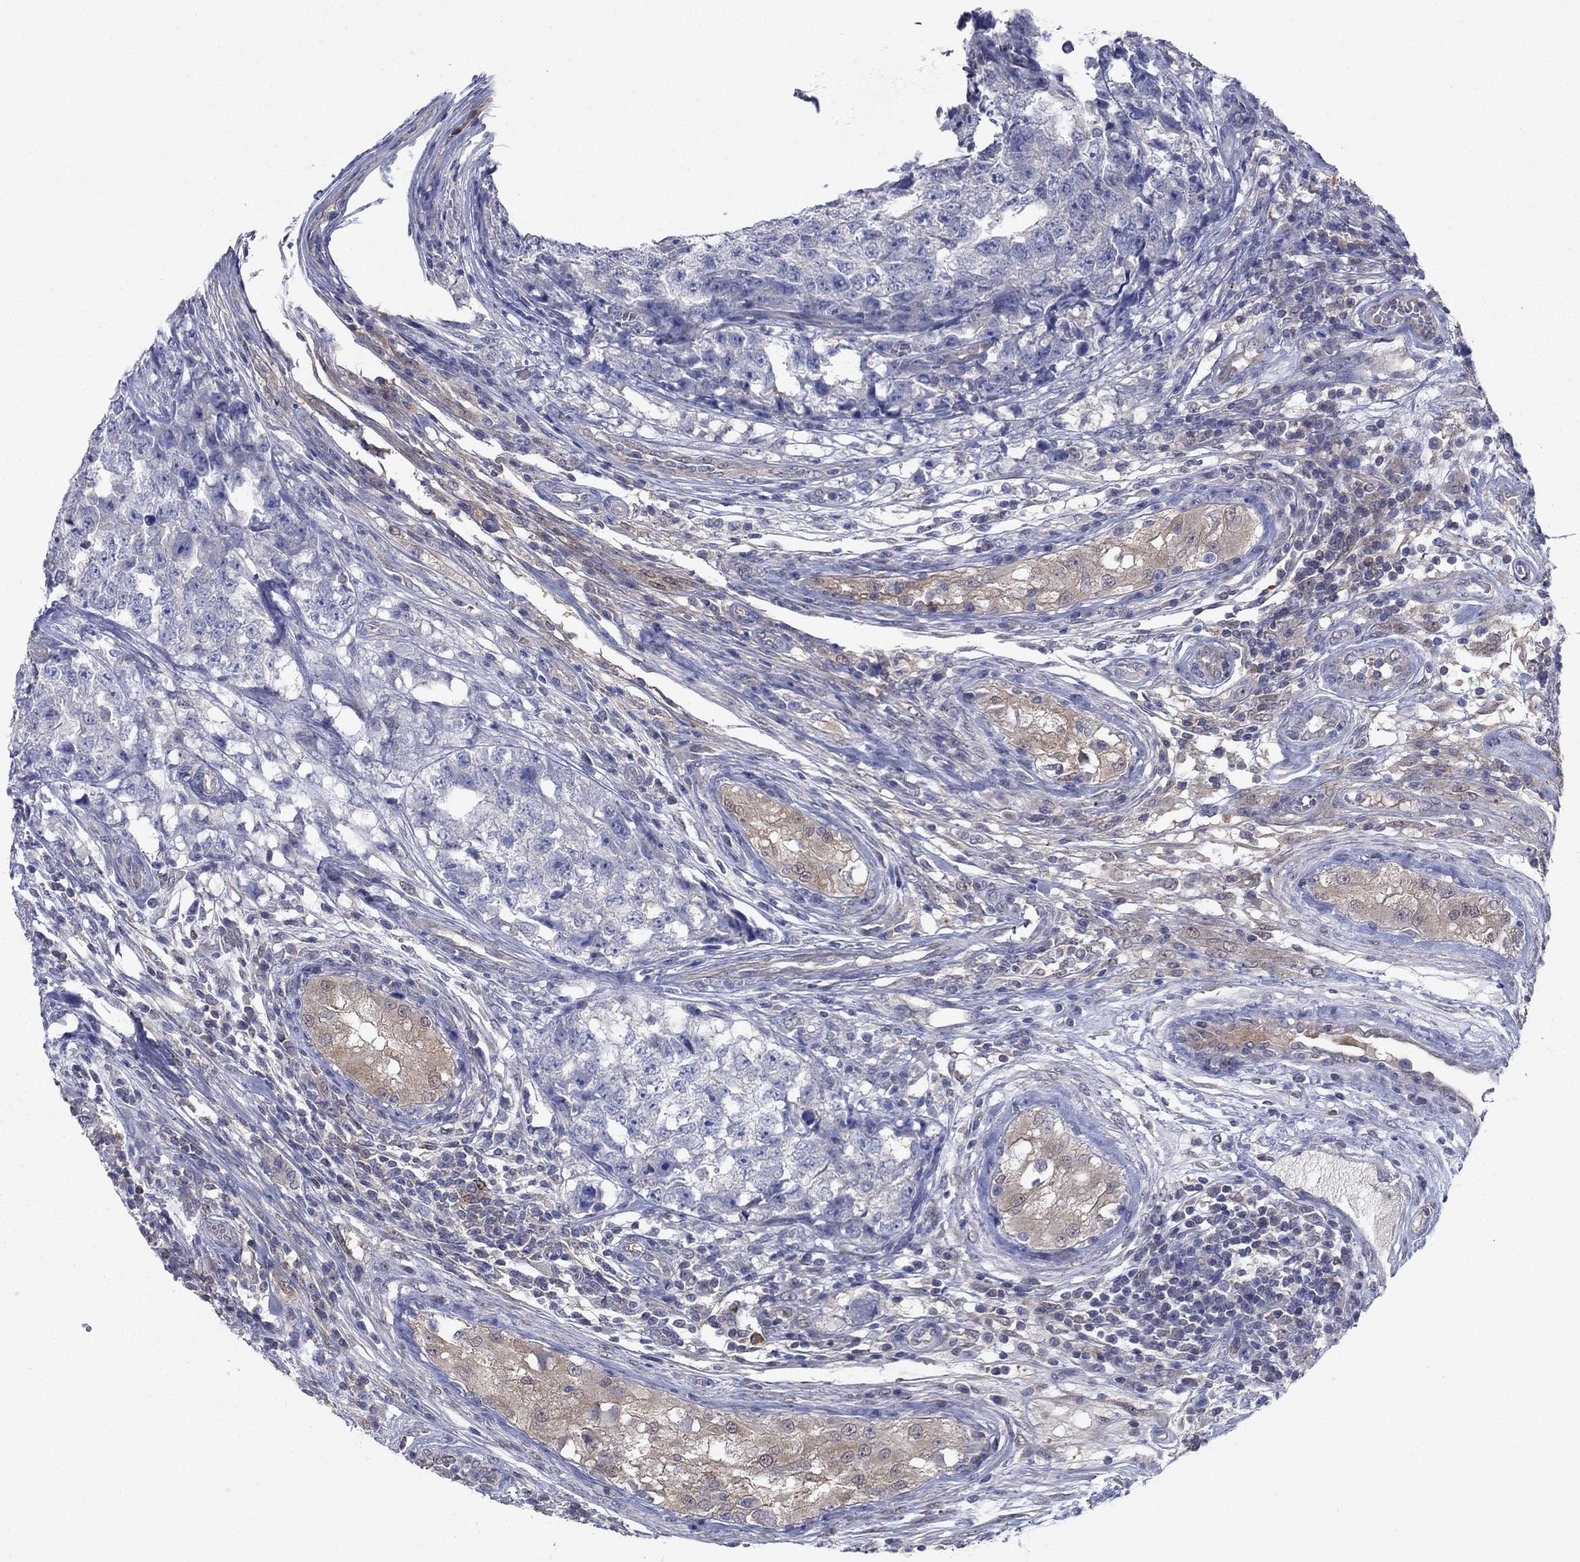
{"staining": {"intensity": "negative", "quantity": "none", "location": "none"}, "tissue": "testis cancer", "cell_type": "Tumor cells", "image_type": "cancer", "snomed": [{"axis": "morphology", "description": "Seminoma, NOS"}, {"axis": "morphology", "description": "Carcinoma, Embryonal, NOS"}, {"axis": "topography", "description": "Testis"}], "caption": "This is a image of immunohistochemistry (IHC) staining of testis cancer, which shows no positivity in tumor cells.", "gene": "GRHPR", "patient": {"sex": "male", "age": 22}}